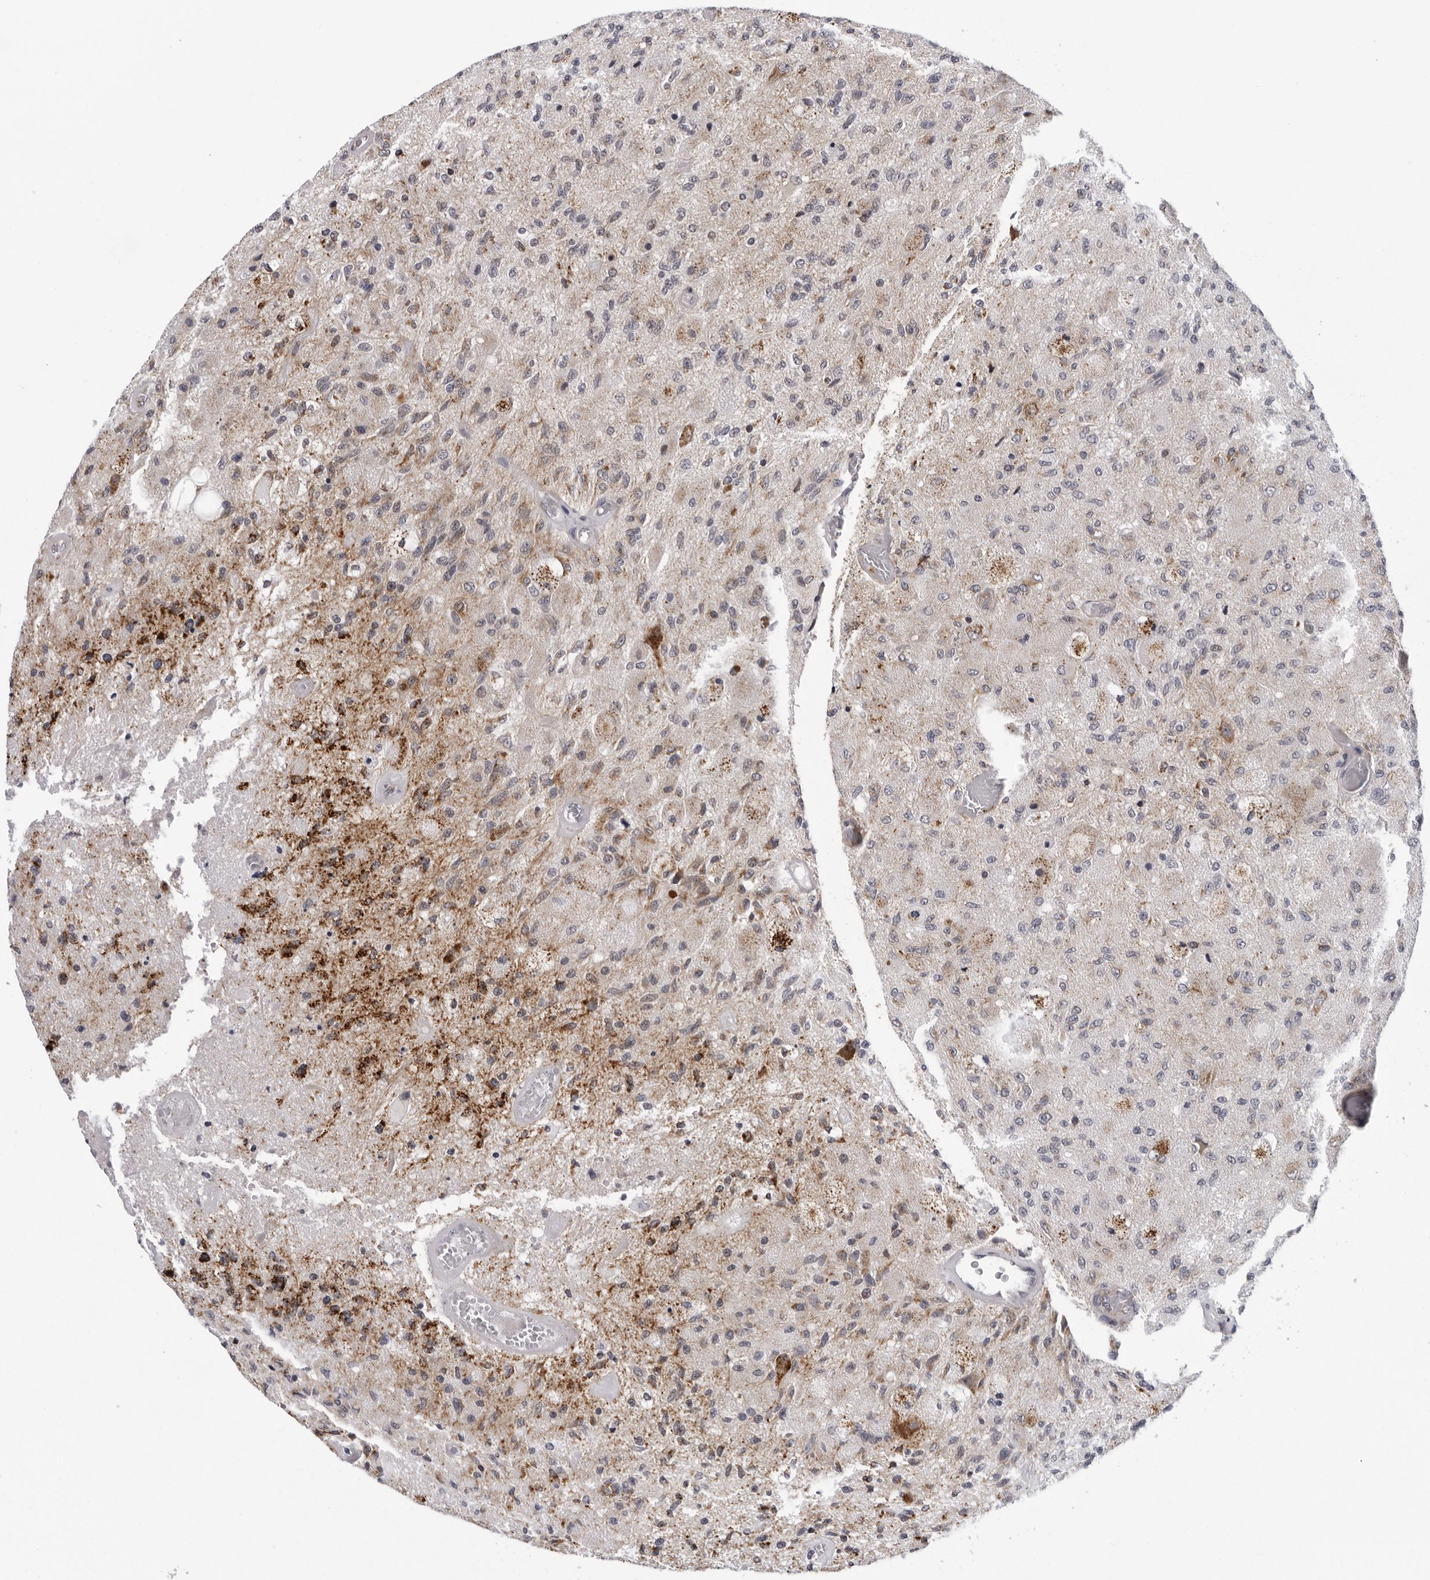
{"staining": {"intensity": "moderate", "quantity": "<25%", "location": "cytoplasmic/membranous"}, "tissue": "glioma", "cell_type": "Tumor cells", "image_type": "cancer", "snomed": [{"axis": "morphology", "description": "Normal tissue, NOS"}, {"axis": "morphology", "description": "Glioma, malignant, High grade"}, {"axis": "topography", "description": "Cerebral cortex"}], "caption": "There is low levels of moderate cytoplasmic/membranous staining in tumor cells of high-grade glioma (malignant), as demonstrated by immunohistochemical staining (brown color).", "gene": "CPT2", "patient": {"sex": "male", "age": 77}}